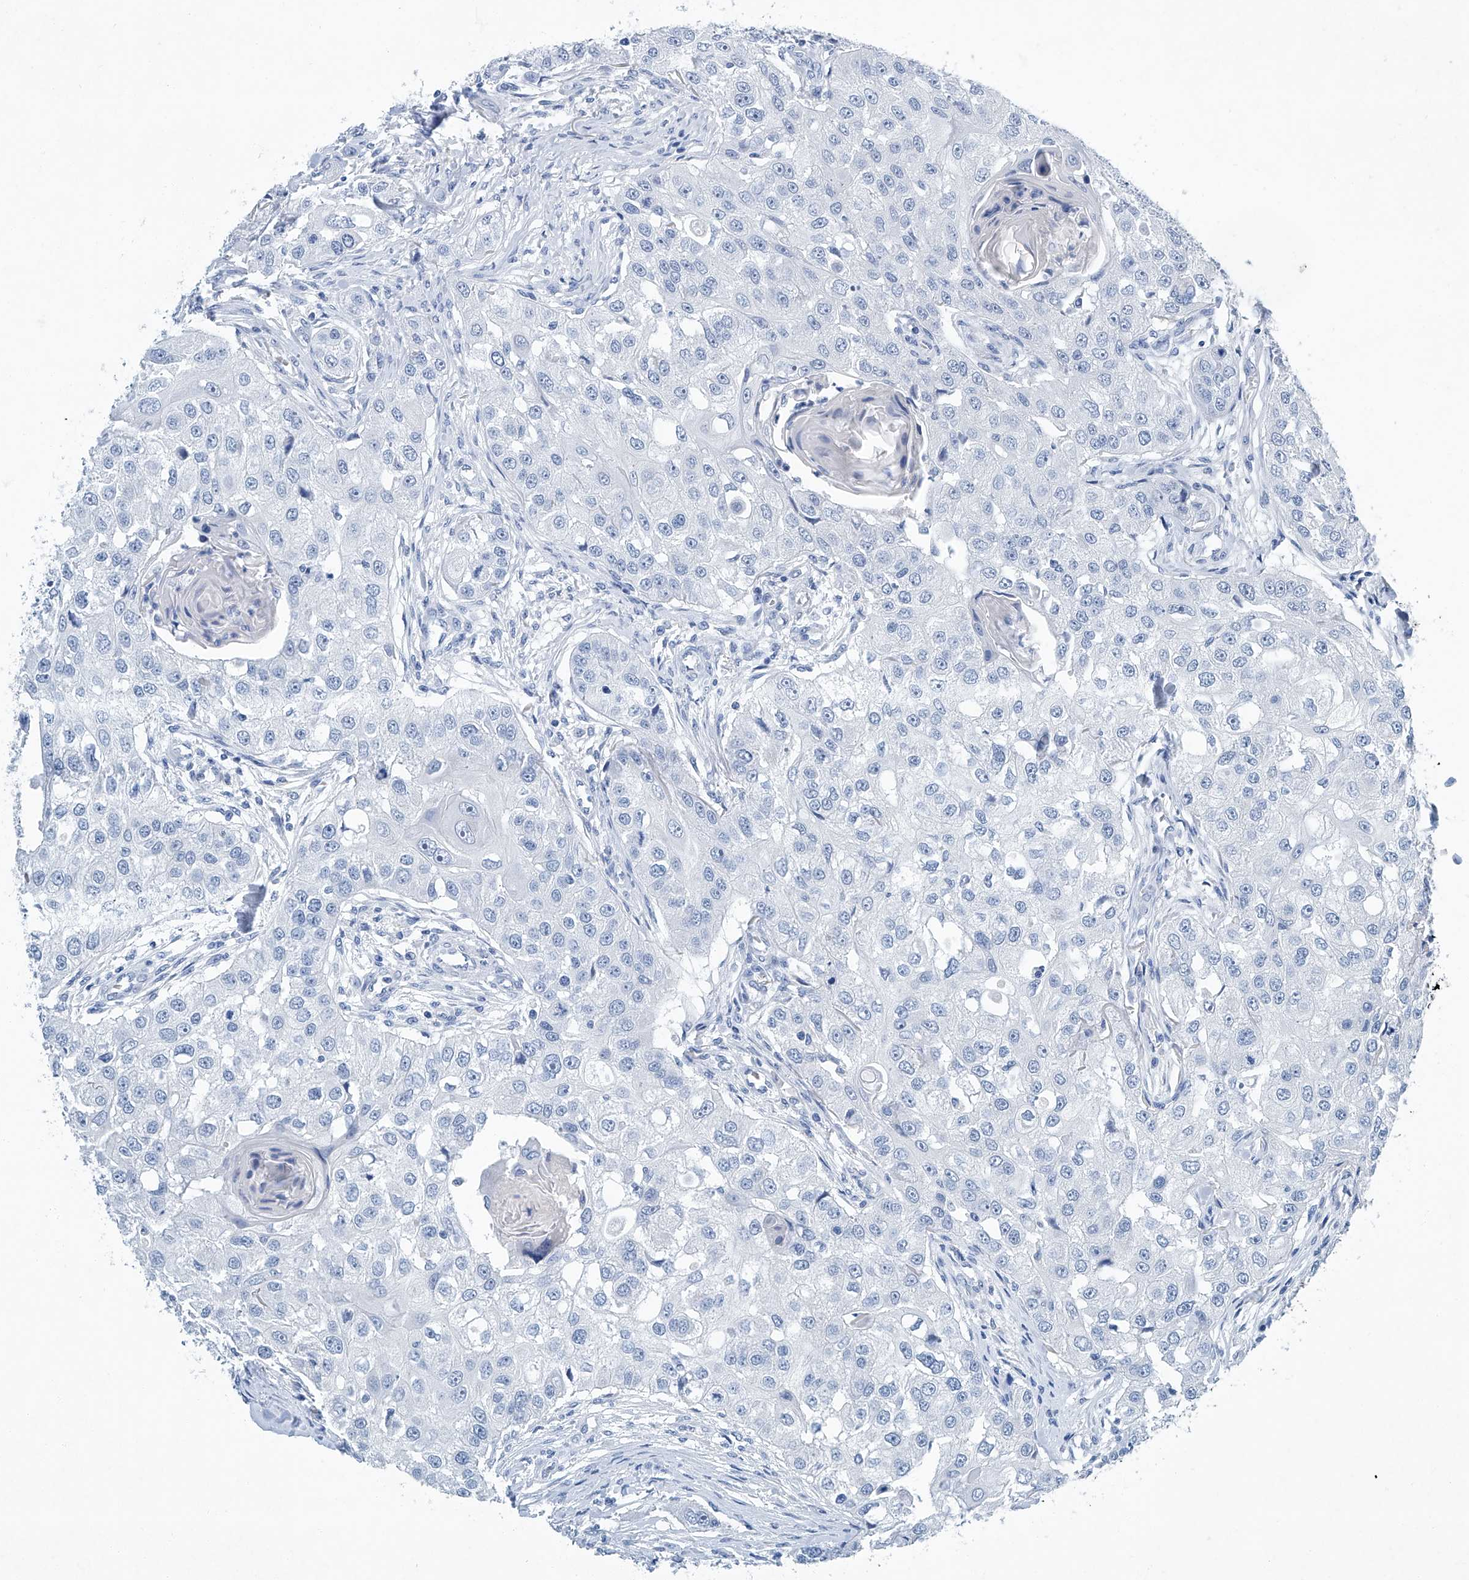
{"staining": {"intensity": "negative", "quantity": "none", "location": "none"}, "tissue": "head and neck cancer", "cell_type": "Tumor cells", "image_type": "cancer", "snomed": [{"axis": "morphology", "description": "Normal tissue, NOS"}, {"axis": "morphology", "description": "Squamous cell carcinoma, NOS"}, {"axis": "topography", "description": "Skeletal muscle"}, {"axis": "topography", "description": "Head-Neck"}], "caption": "DAB (3,3'-diaminobenzidine) immunohistochemical staining of squamous cell carcinoma (head and neck) exhibits no significant staining in tumor cells.", "gene": "CYP2A7", "patient": {"sex": "male", "age": 51}}